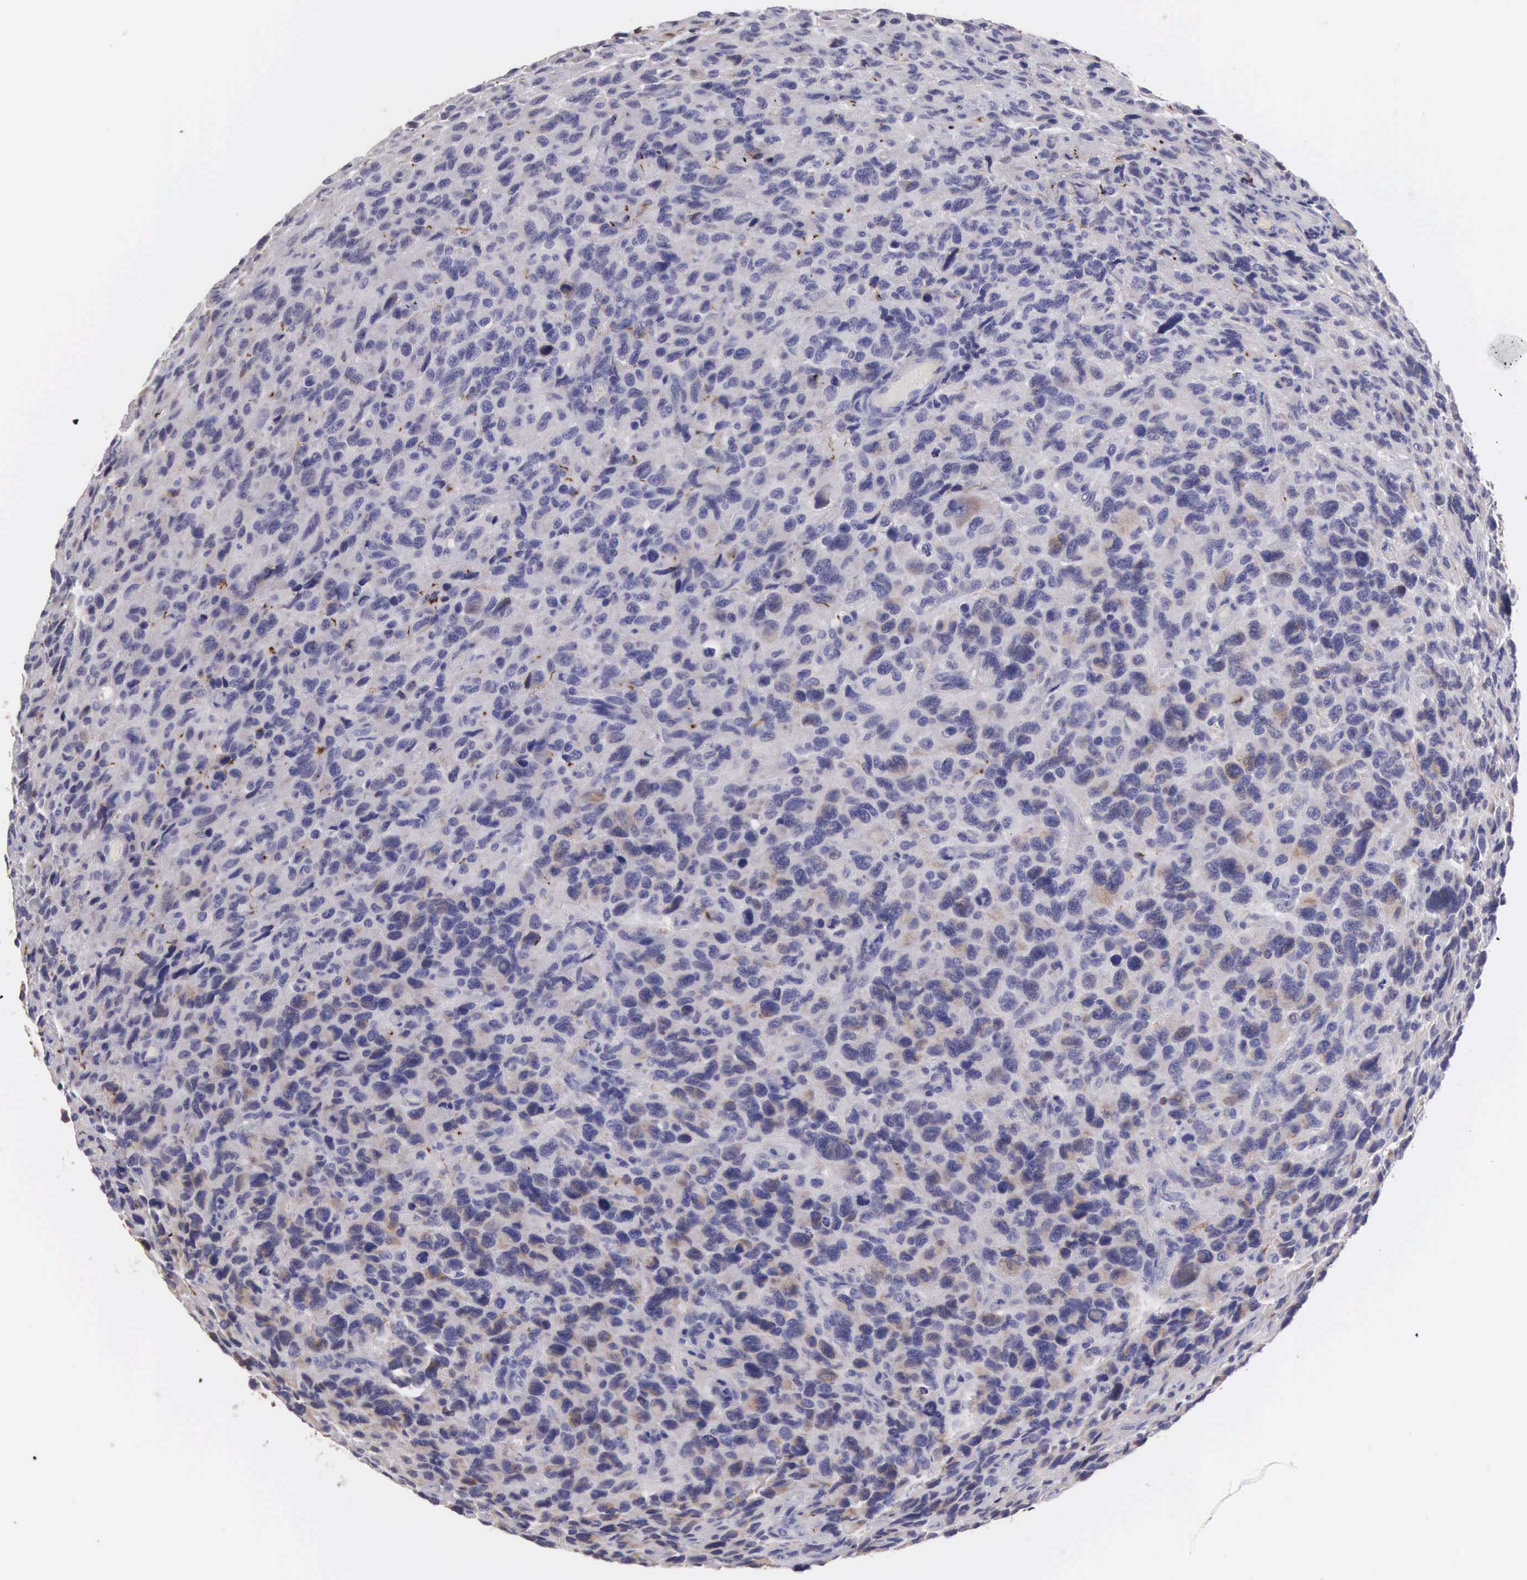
{"staining": {"intensity": "negative", "quantity": "none", "location": "none"}, "tissue": "glioma", "cell_type": "Tumor cells", "image_type": "cancer", "snomed": [{"axis": "morphology", "description": "Glioma, malignant, High grade"}, {"axis": "topography", "description": "Brain"}], "caption": "Immunohistochemical staining of malignant glioma (high-grade) exhibits no significant staining in tumor cells. Nuclei are stained in blue.", "gene": "SLITRK4", "patient": {"sex": "female", "age": 60}}